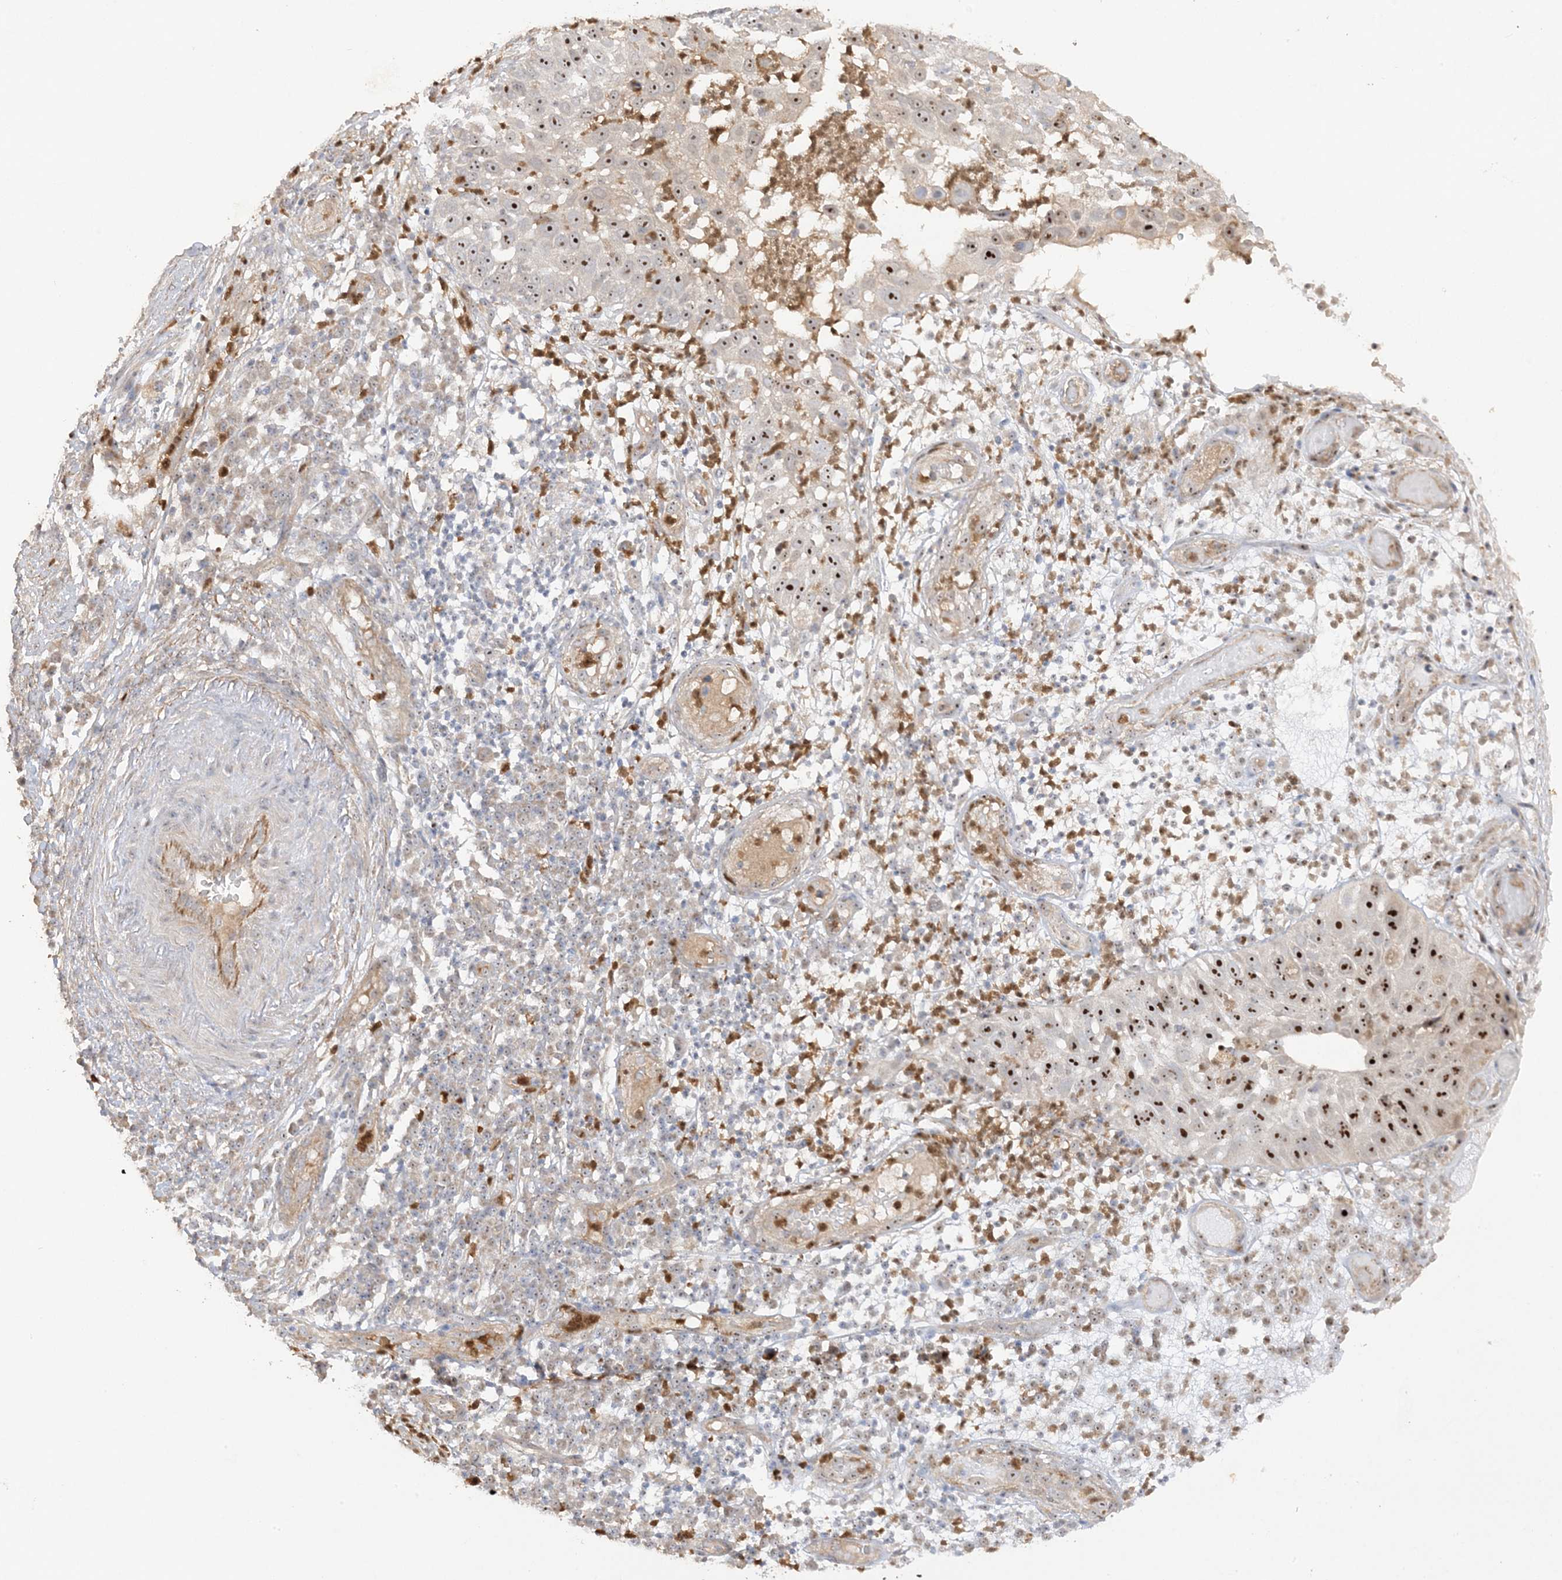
{"staining": {"intensity": "strong", "quantity": "25%-75%", "location": "nuclear"}, "tissue": "skin cancer", "cell_type": "Tumor cells", "image_type": "cancer", "snomed": [{"axis": "morphology", "description": "Squamous cell carcinoma, NOS"}, {"axis": "topography", "description": "Skin"}], "caption": "Protein staining displays strong nuclear positivity in about 25%-75% of tumor cells in squamous cell carcinoma (skin). (Brightfield microscopy of DAB IHC at high magnification).", "gene": "DDX18", "patient": {"sex": "female", "age": 44}}